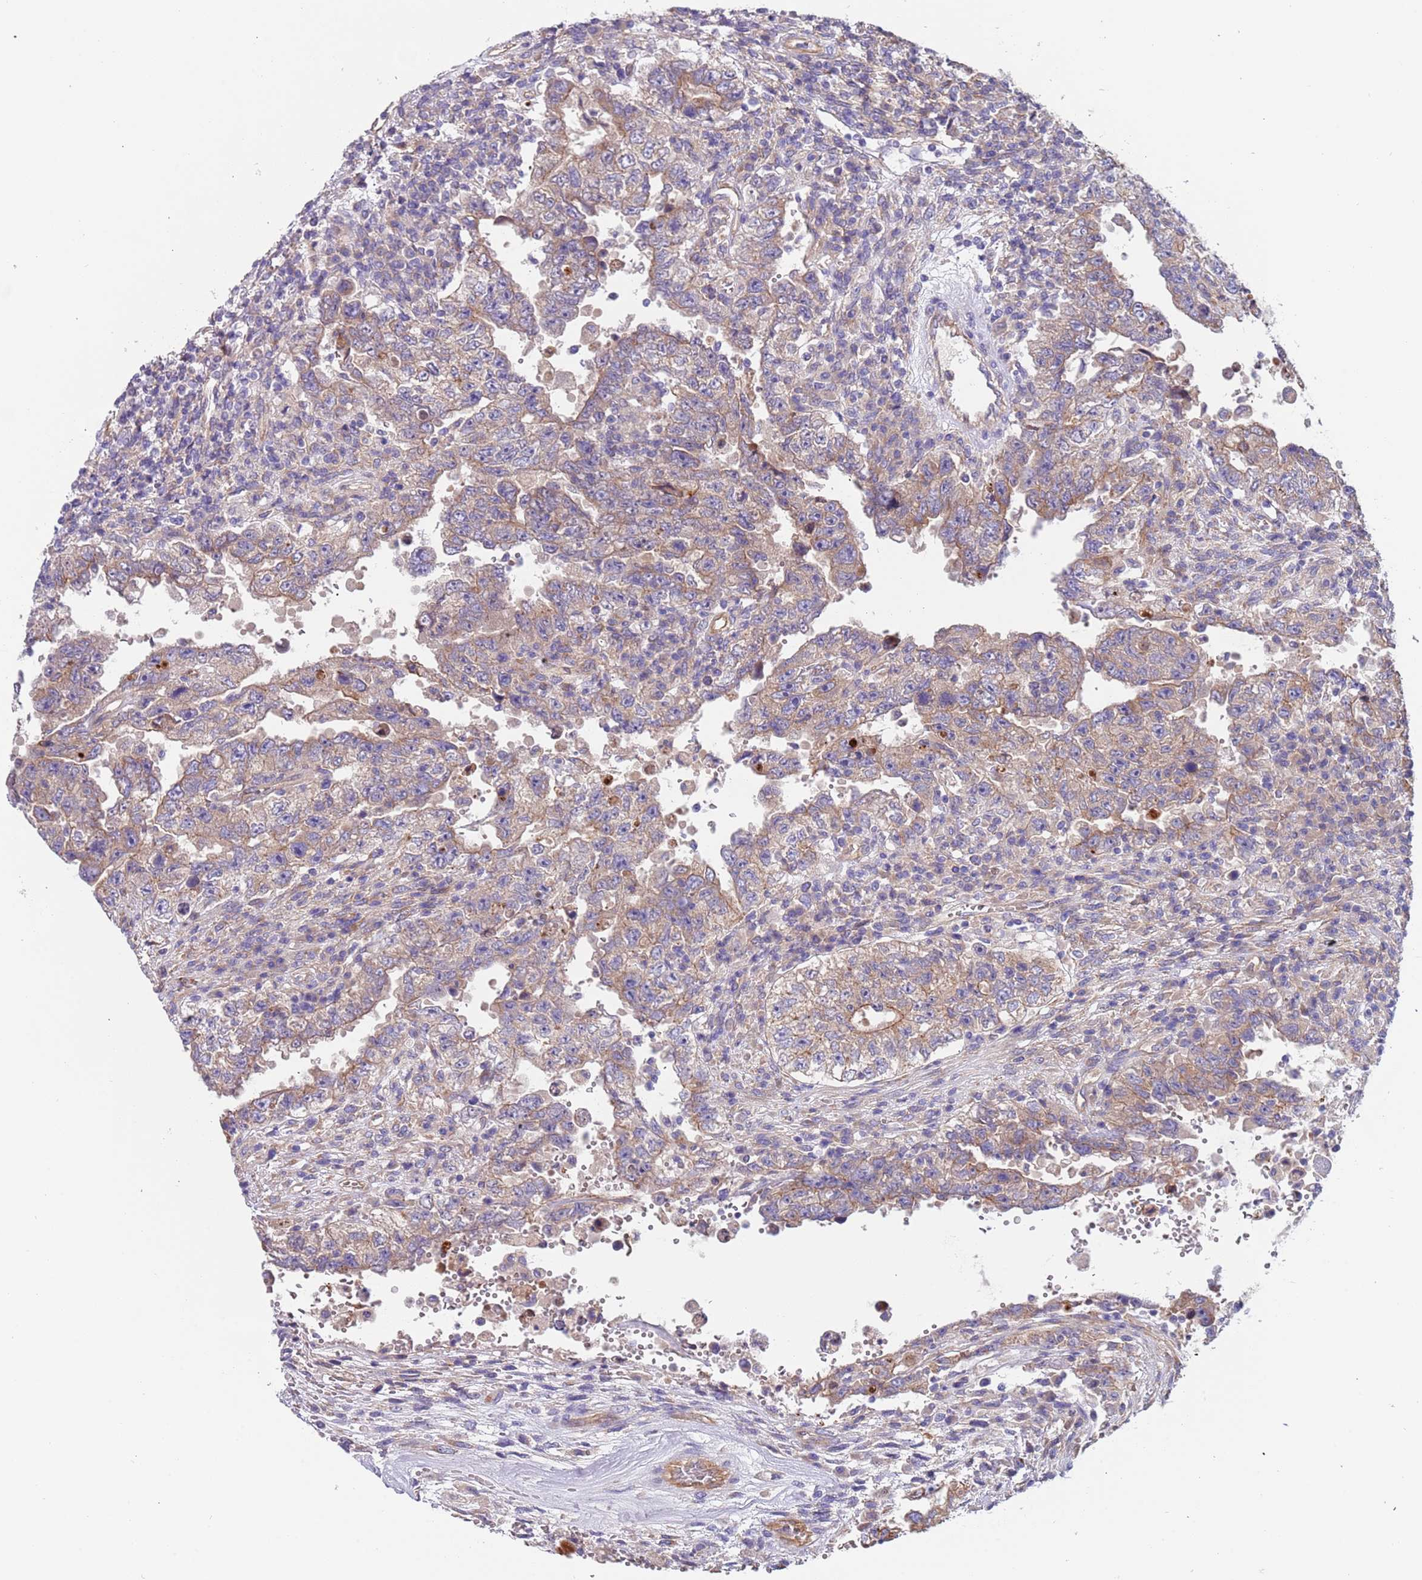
{"staining": {"intensity": "weak", "quantity": "25%-75%", "location": "cytoplasmic/membranous"}, "tissue": "testis cancer", "cell_type": "Tumor cells", "image_type": "cancer", "snomed": [{"axis": "morphology", "description": "Carcinoma, Embryonal, NOS"}, {"axis": "topography", "description": "Testis"}], "caption": "Immunohistochemistry (DAB (3,3'-diaminobenzidine)) staining of human testis cancer (embryonal carcinoma) demonstrates weak cytoplasmic/membranous protein expression in about 25%-75% of tumor cells.", "gene": "LAMB4", "patient": {"sex": "male", "age": 26}}